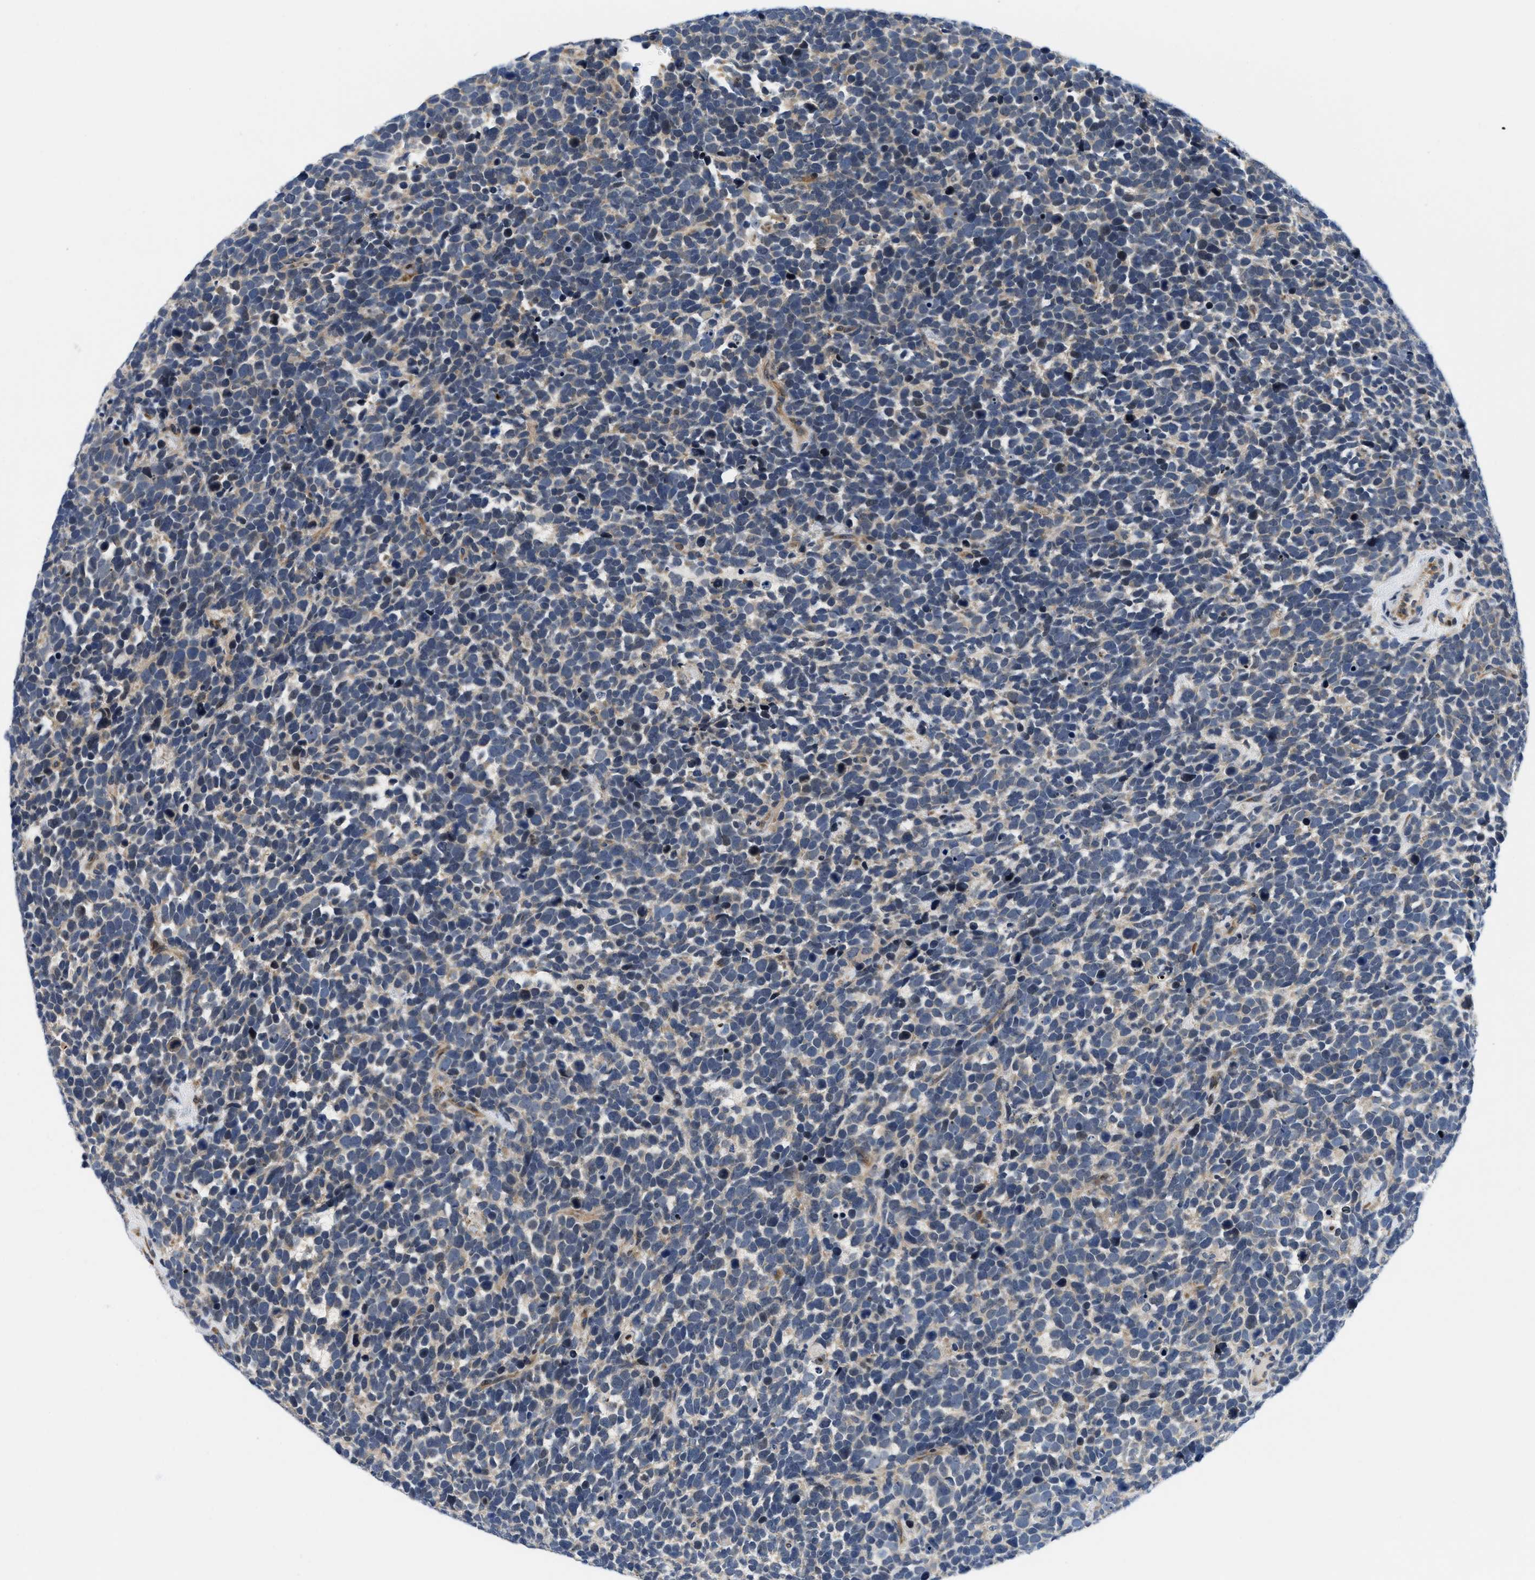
{"staining": {"intensity": "negative", "quantity": "none", "location": "none"}, "tissue": "urothelial cancer", "cell_type": "Tumor cells", "image_type": "cancer", "snomed": [{"axis": "morphology", "description": "Urothelial carcinoma, High grade"}, {"axis": "topography", "description": "Urinary bladder"}], "caption": "This is an immunohistochemistry image of human urothelial cancer. There is no staining in tumor cells.", "gene": "IKBKE", "patient": {"sex": "female", "age": 82}}